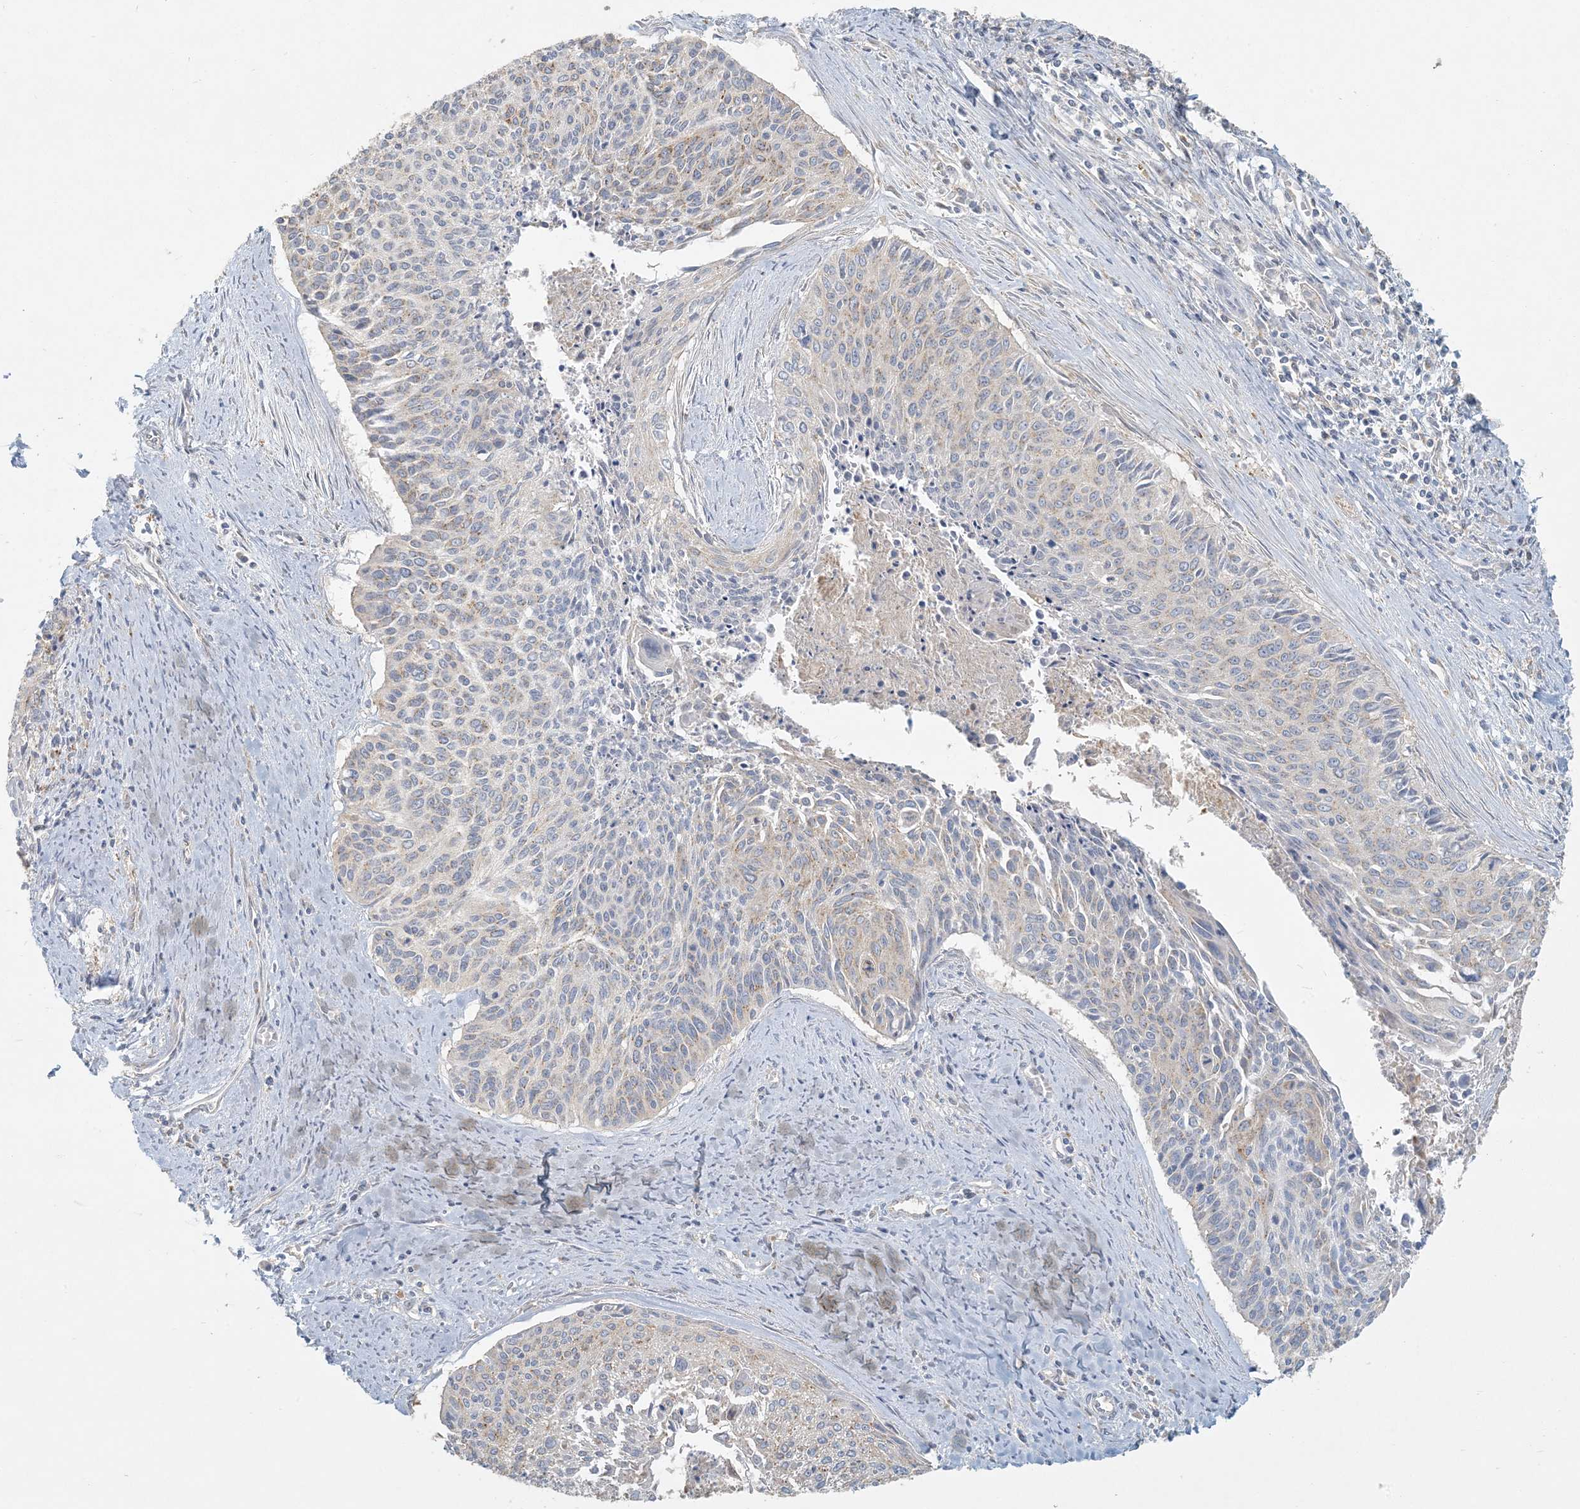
{"staining": {"intensity": "weak", "quantity": "25%-75%", "location": "cytoplasmic/membranous"}, "tissue": "cervical cancer", "cell_type": "Tumor cells", "image_type": "cancer", "snomed": [{"axis": "morphology", "description": "Squamous cell carcinoma, NOS"}, {"axis": "topography", "description": "Cervix"}], "caption": "A low amount of weak cytoplasmic/membranous staining is identified in approximately 25%-75% of tumor cells in squamous cell carcinoma (cervical) tissue.", "gene": "HACL1", "patient": {"sex": "female", "age": 55}}